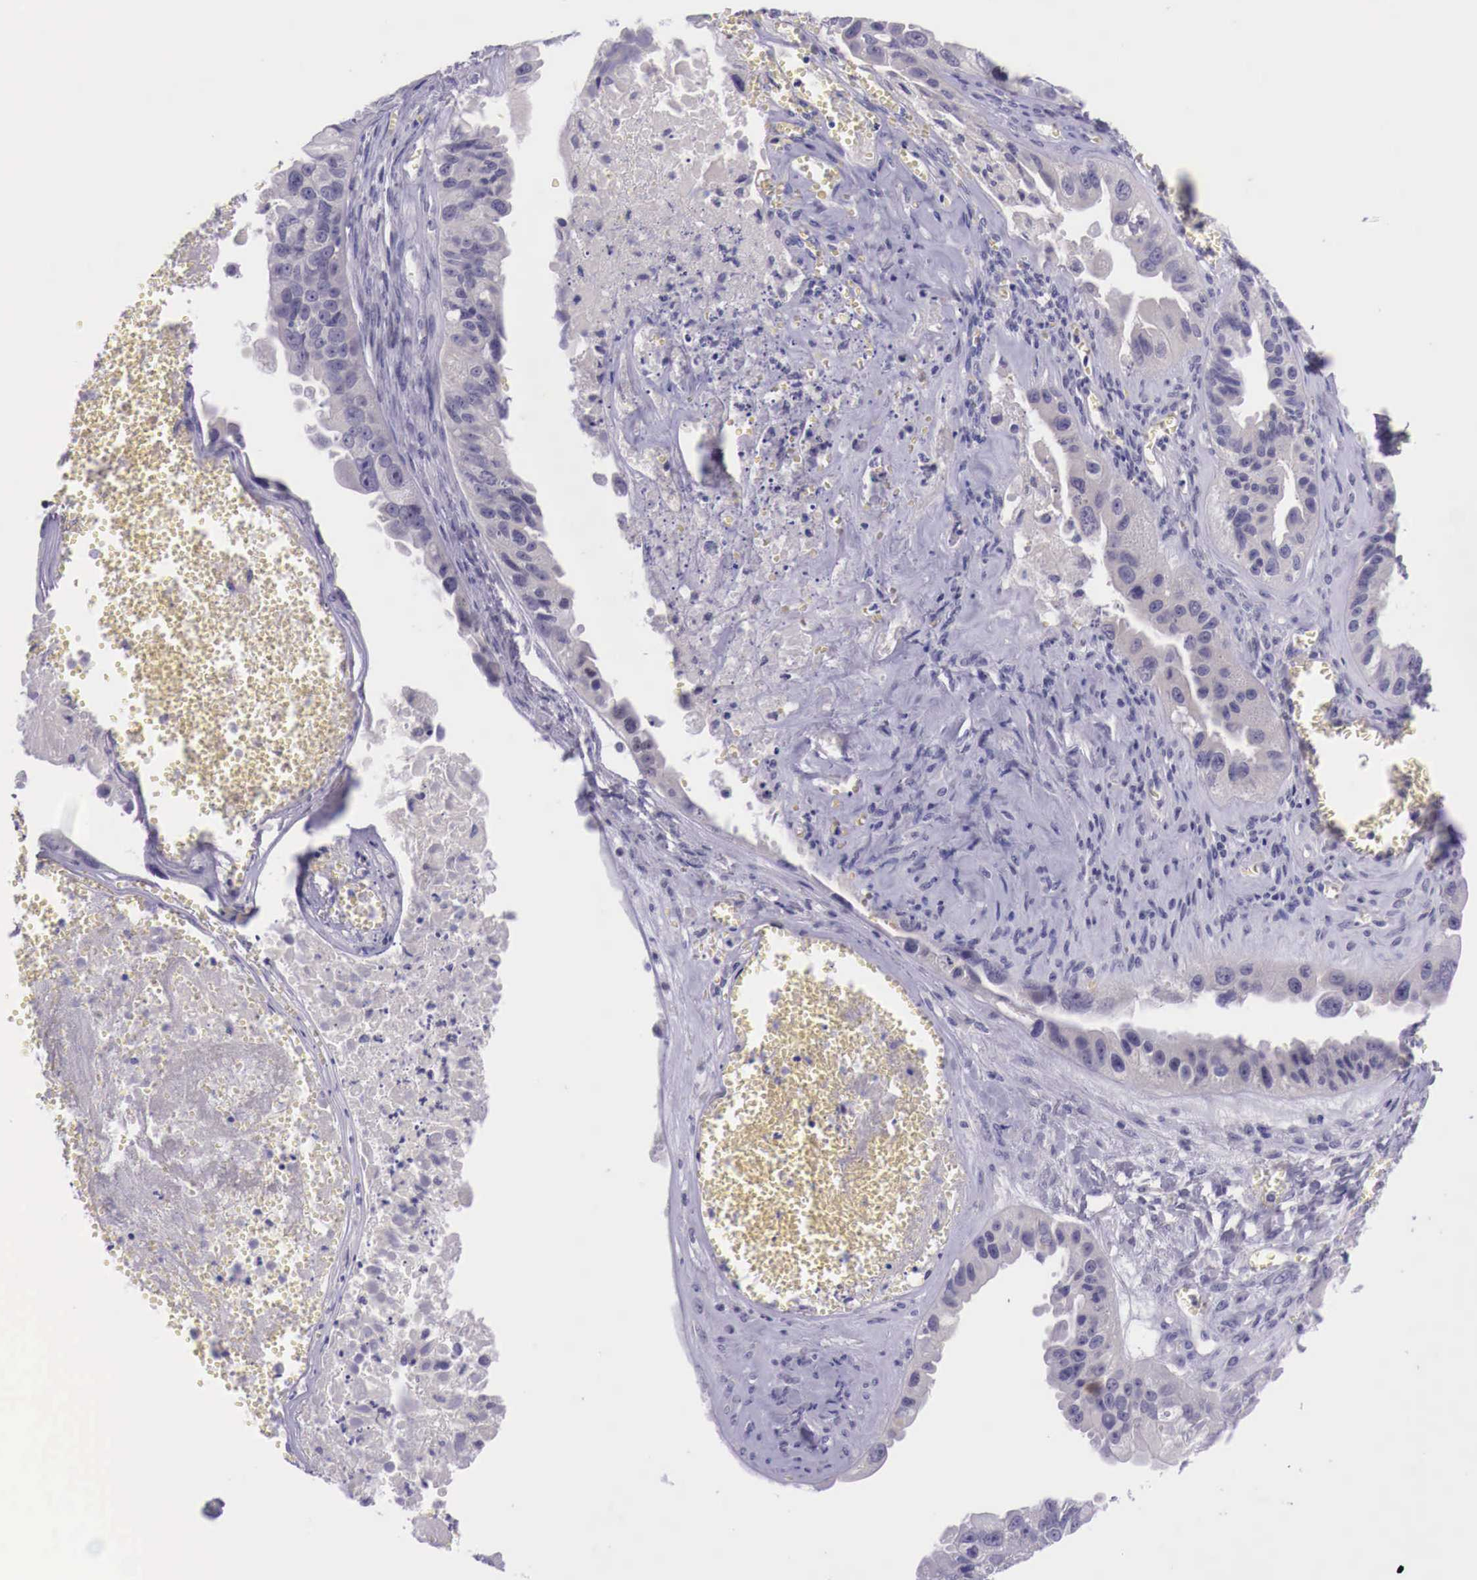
{"staining": {"intensity": "negative", "quantity": "none", "location": "none"}, "tissue": "ovarian cancer", "cell_type": "Tumor cells", "image_type": "cancer", "snomed": [{"axis": "morphology", "description": "Carcinoma, endometroid"}, {"axis": "topography", "description": "Ovary"}], "caption": "Image shows no protein positivity in tumor cells of endometroid carcinoma (ovarian) tissue.", "gene": "BCL6", "patient": {"sex": "female", "age": 85}}